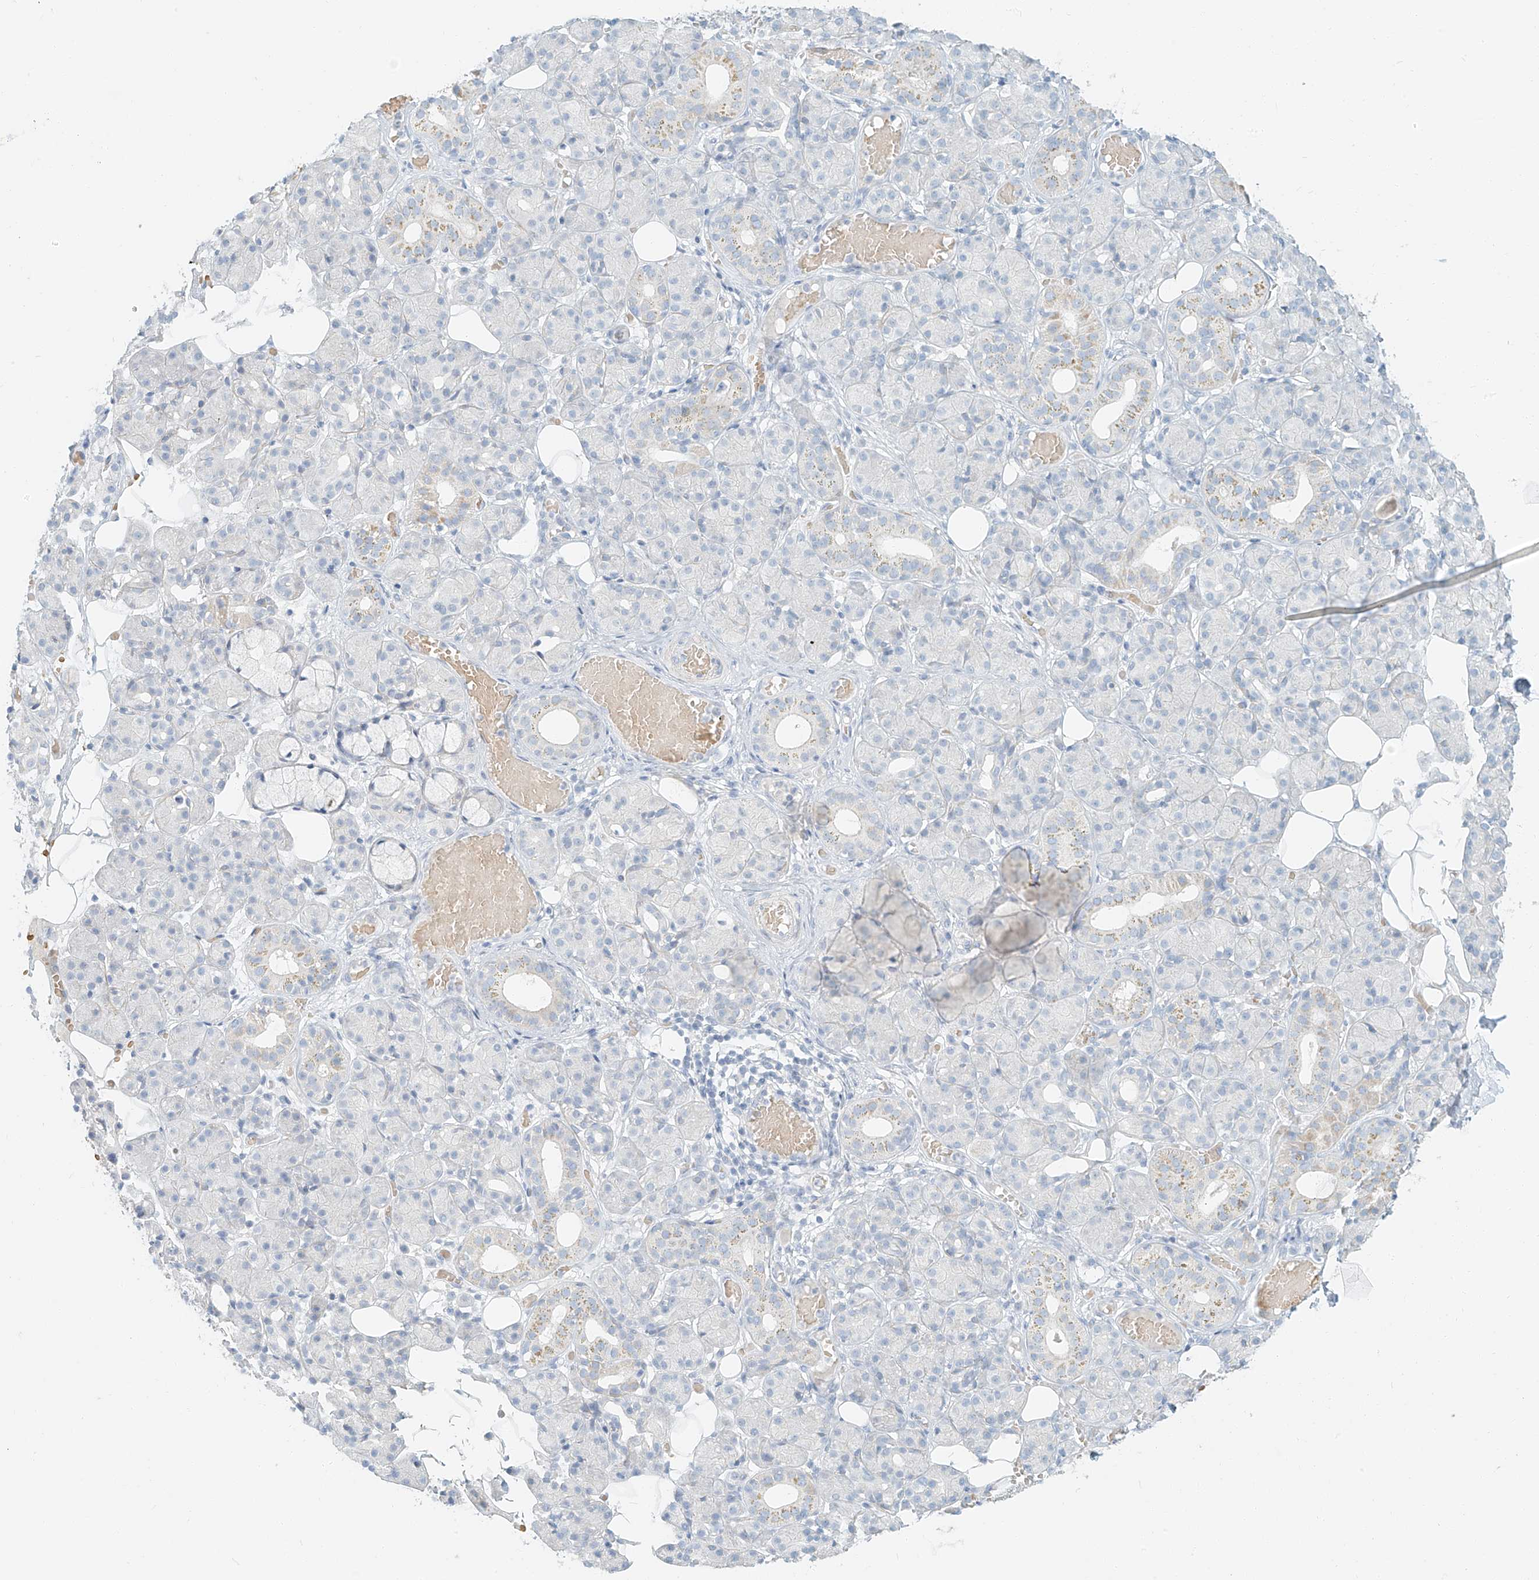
{"staining": {"intensity": "weak", "quantity": "<25%", "location": "cytoplasmic/membranous"}, "tissue": "salivary gland", "cell_type": "Glandular cells", "image_type": "normal", "snomed": [{"axis": "morphology", "description": "Normal tissue, NOS"}, {"axis": "topography", "description": "Salivary gland"}], "caption": "The histopathology image shows no staining of glandular cells in benign salivary gland.", "gene": "PGC", "patient": {"sex": "male", "age": 63}}